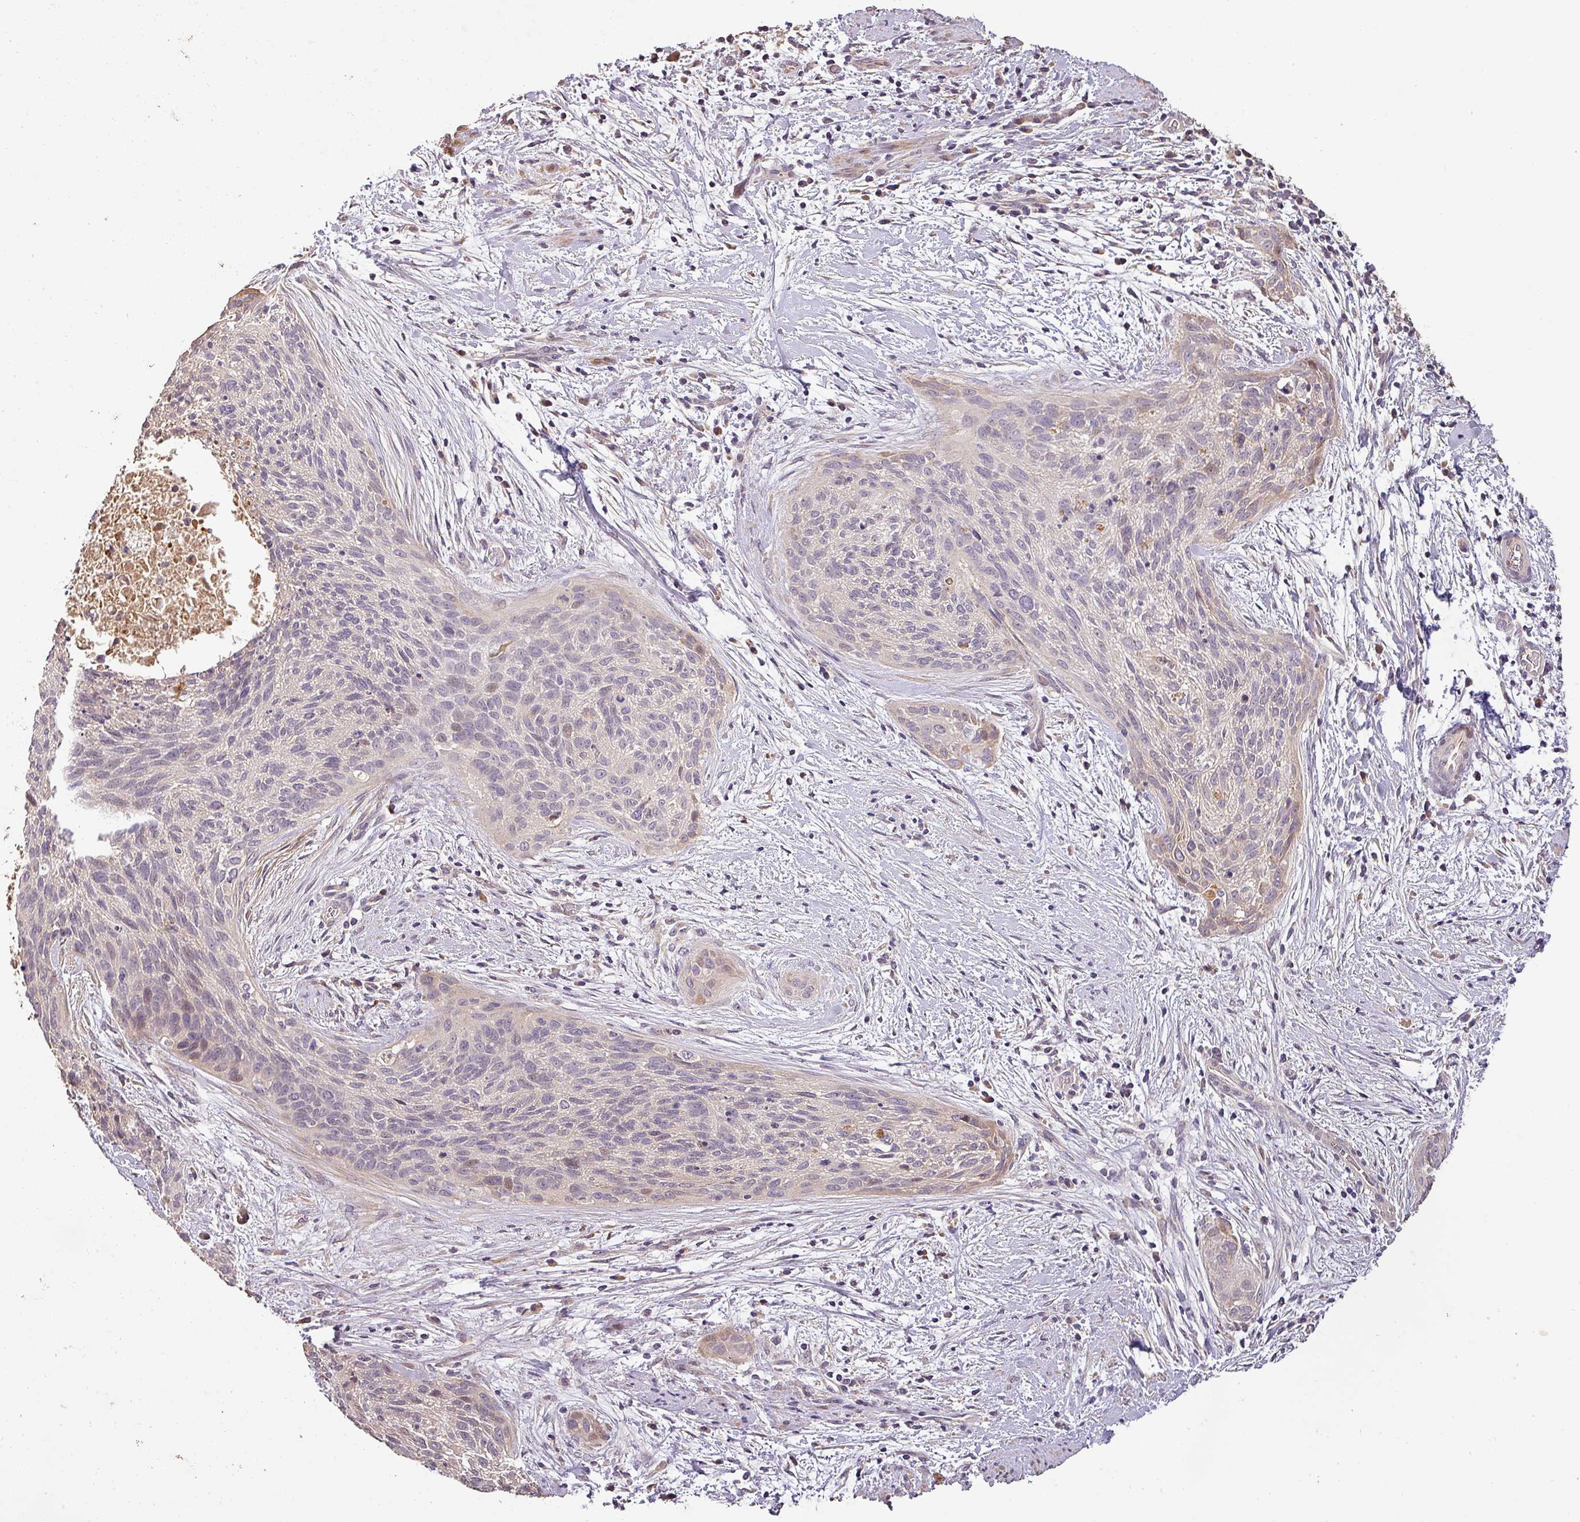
{"staining": {"intensity": "negative", "quantity": "none", "location": "none"}, "tissue": "cervical cancer", "cell_type": "Tumor cells", "image_type": "cancer", "snomed": [{"axis": "morphology", "description": "Squamous cell carcinoma, NOS"}, {"axis": "topography", "description": "Cervix"}], "caption": "Immunohistochemical staining of squamous cell carcinoma (cervical) displays no significant staining in tumor cells.", "gene": "BPIFB3", "patient": {"sex": "female", "age": 55}}